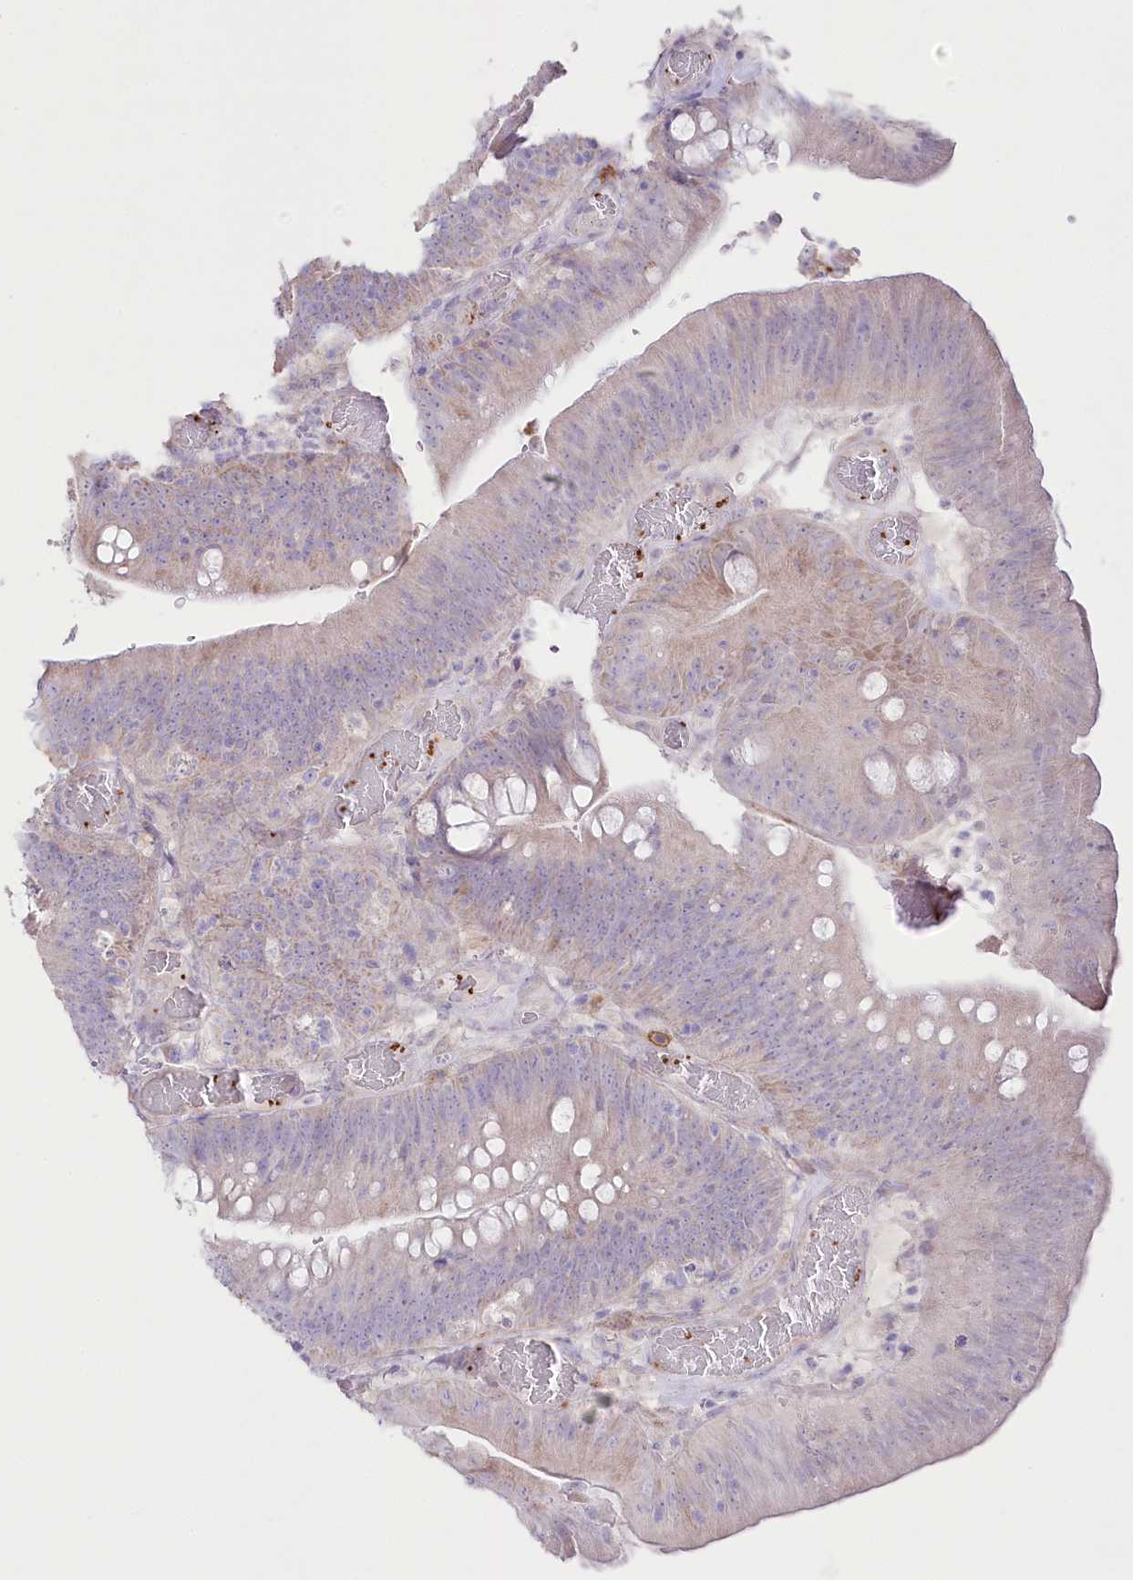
{"staining": {"intensity": "weak", "quantity": "<25%", "location": "cytoplasmic/membranous"}, "tissue": "colorectal cancer", "cell_type": "Tumor cells", "image_type": "cancer", "snomed": [{"axis": "morphology", "description": "Normal tissue, NOS"}, {"axis": "topography", "description": "Colon"}], "caption": "Immunohistochemistry (IHC) photomicrograph of human colorectal cancer stained for a protein (brown), which shows no positivity in tumor cells.", "gene": "SLC39A10", "patient": {"sex": "female", "age": 82}}